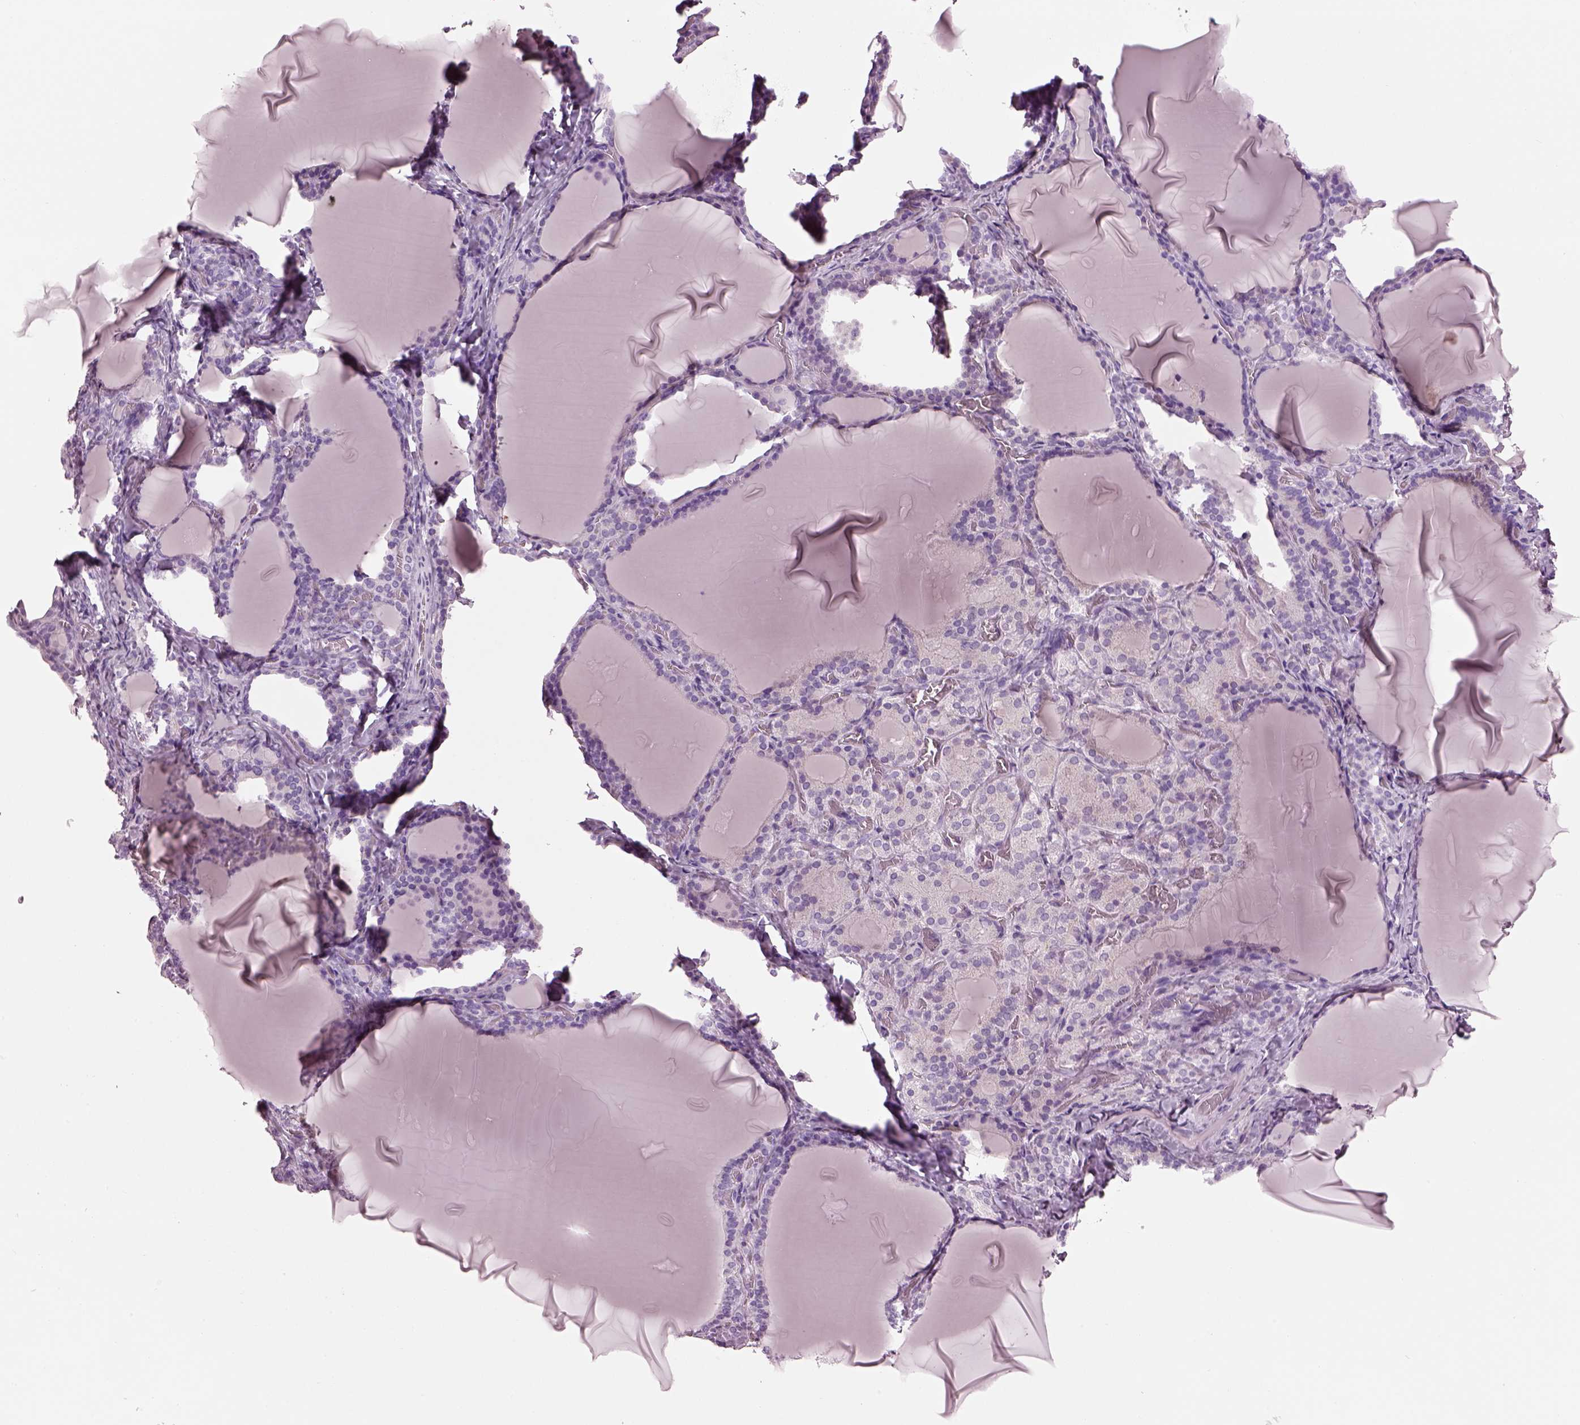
{"staining": {"intensity": "negative", "quantity": "none", "location": "none"}, "tissue": "thyroid gland", "cell_type": "Glandular cells", "image_type": "normal", "snomed": [{"axis": "morphology", "description": "Normal tissue, NOS"}, {"axis": "morphology", "description": "Hyperplasia, NOS"}, {"axis": "topography", "description": "Thyroid gland"}], "caption": "DAB (3,3'-diaminobenzidine) immunohistochemical staining of benign thyroid gland displays no significant staining in glandular cells.", "gene": "TMEM231", "patient": {"sex": "female", "age": 27}}